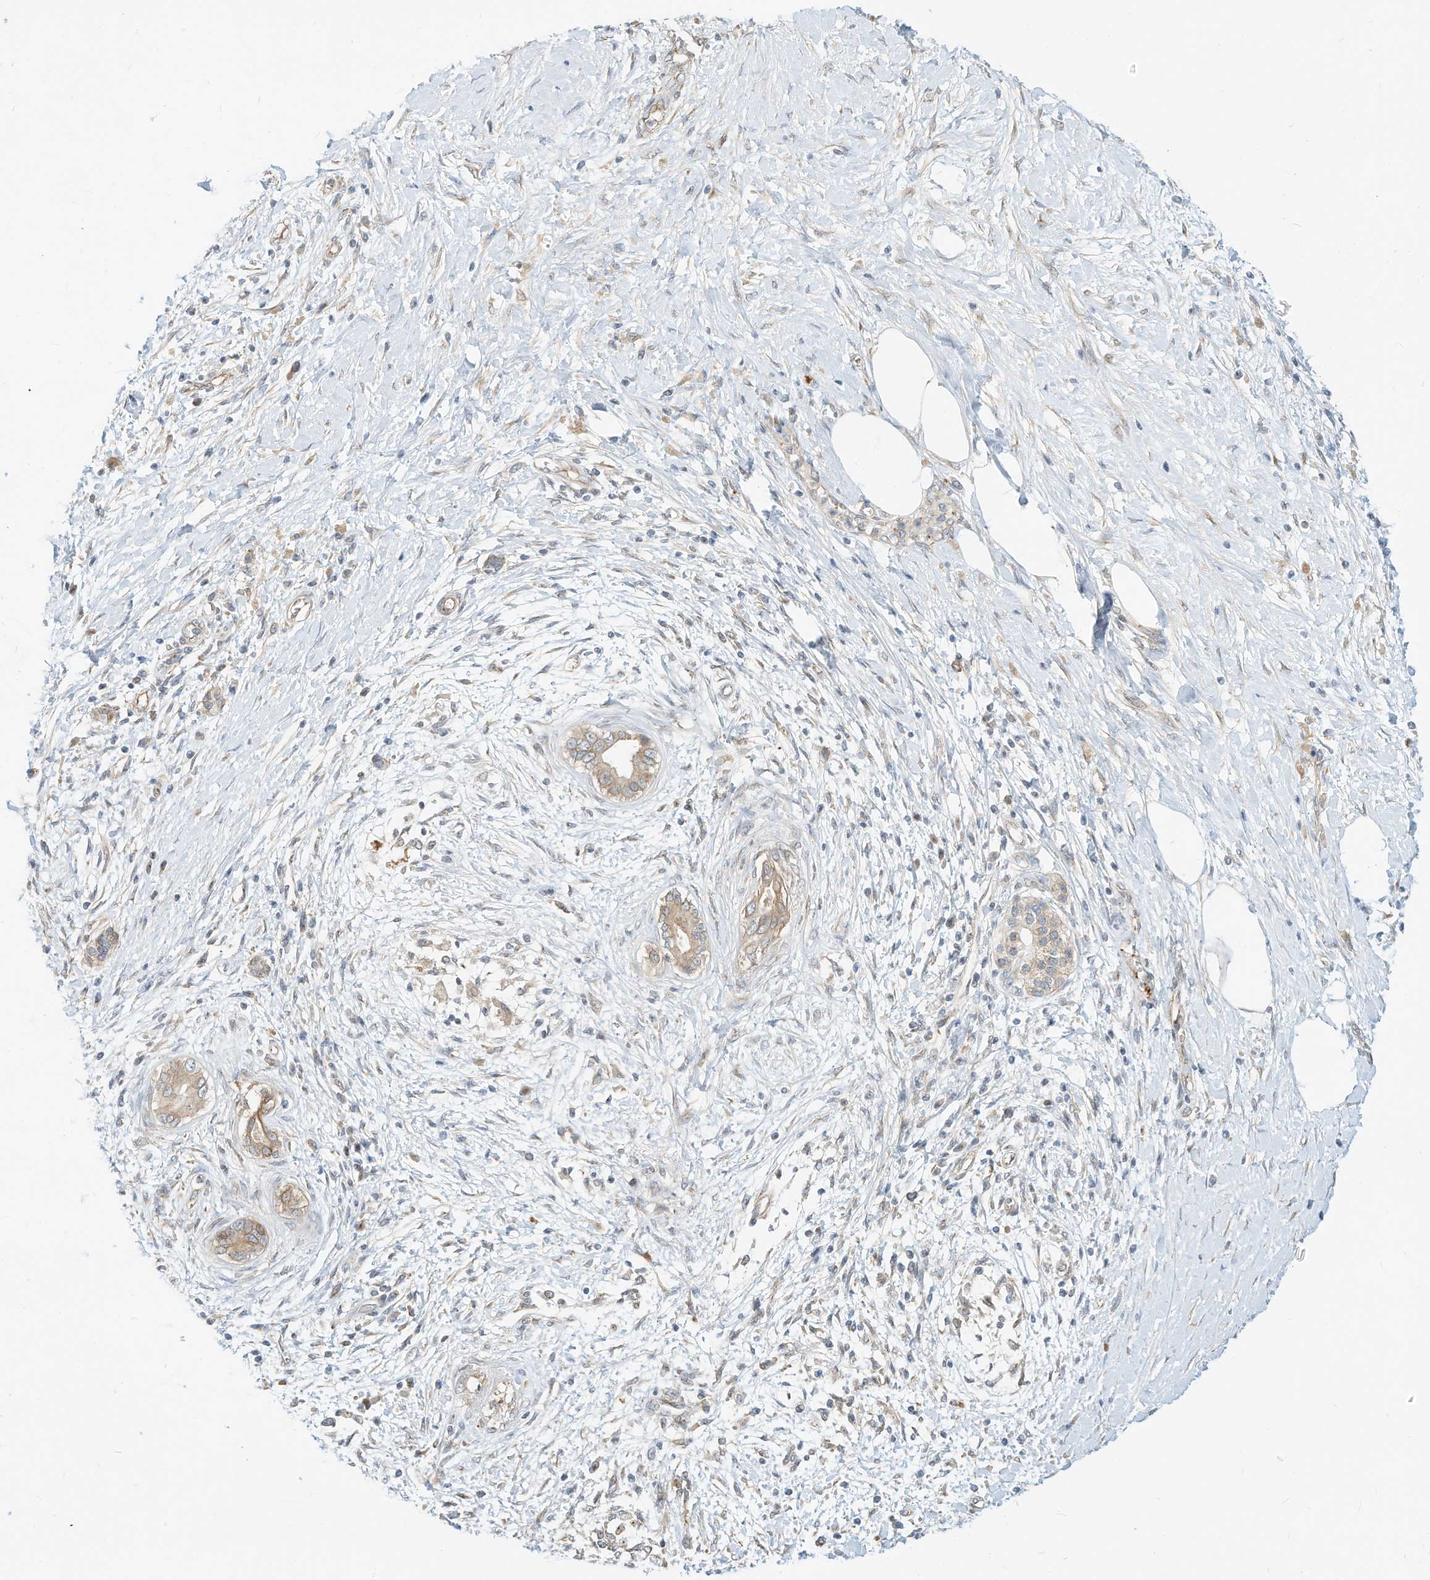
{"staining": {"intensity": "weak", "quantity": "25%-75%", "location": "cytoplasmic/membranous"}, "tissue": "pancreatic cancer", "cell_type": "Tumor cells", "image_type": "cancer", "snomed": [{"axis": "morphology", "description": "Adenocarcinoma, NOS"}, {"axis": "topography", "description": "Pancreas"}], "caption": "Tumor cells demonstrate weak cytoplasmic/membranous positivity in about 25%-75% of cells in pancreatic adenocarcinoma.", "gene": "OFD1", "patient": {"sex": "male", "age": 58}}